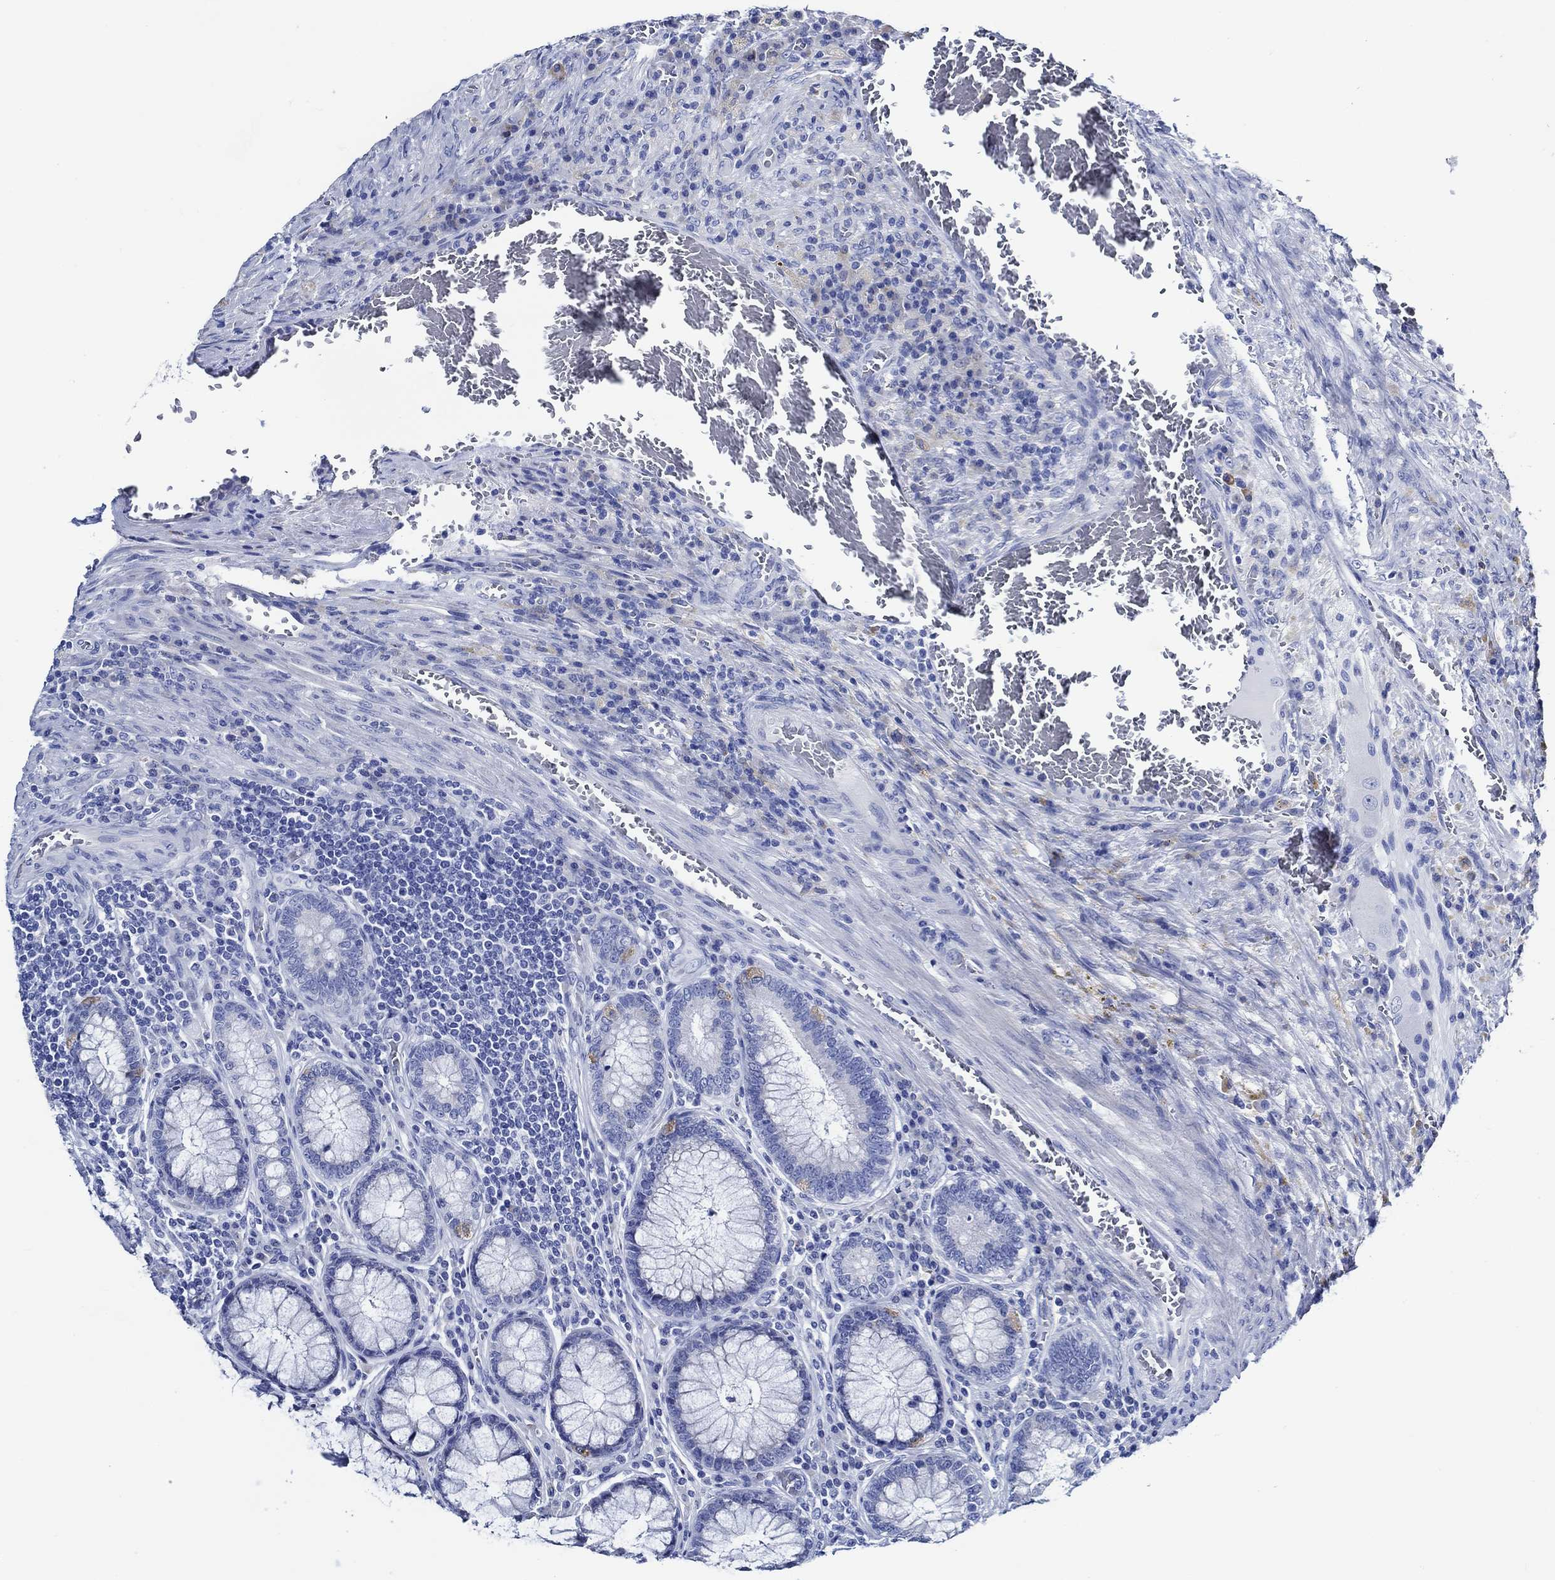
{"staining": {"intensity": "negative", "quantity": "none", "location": "none"}, "tissue": "colorectal cancer", "cell_type": "Tumor cells", "image_type": "cancer", "snomed": [{"axis": "morphology", "description": "Adenocarcinoma, NOS"}, {"axis": "topography", "description": "Colon"}], "caption": "Colorectal cancer (adenocarcinoma) was stained to show a protein in brown. There is no significant expression in tumor cells.", "gene": "WDR62", "patient": {"sex": "female", "age": 86}}